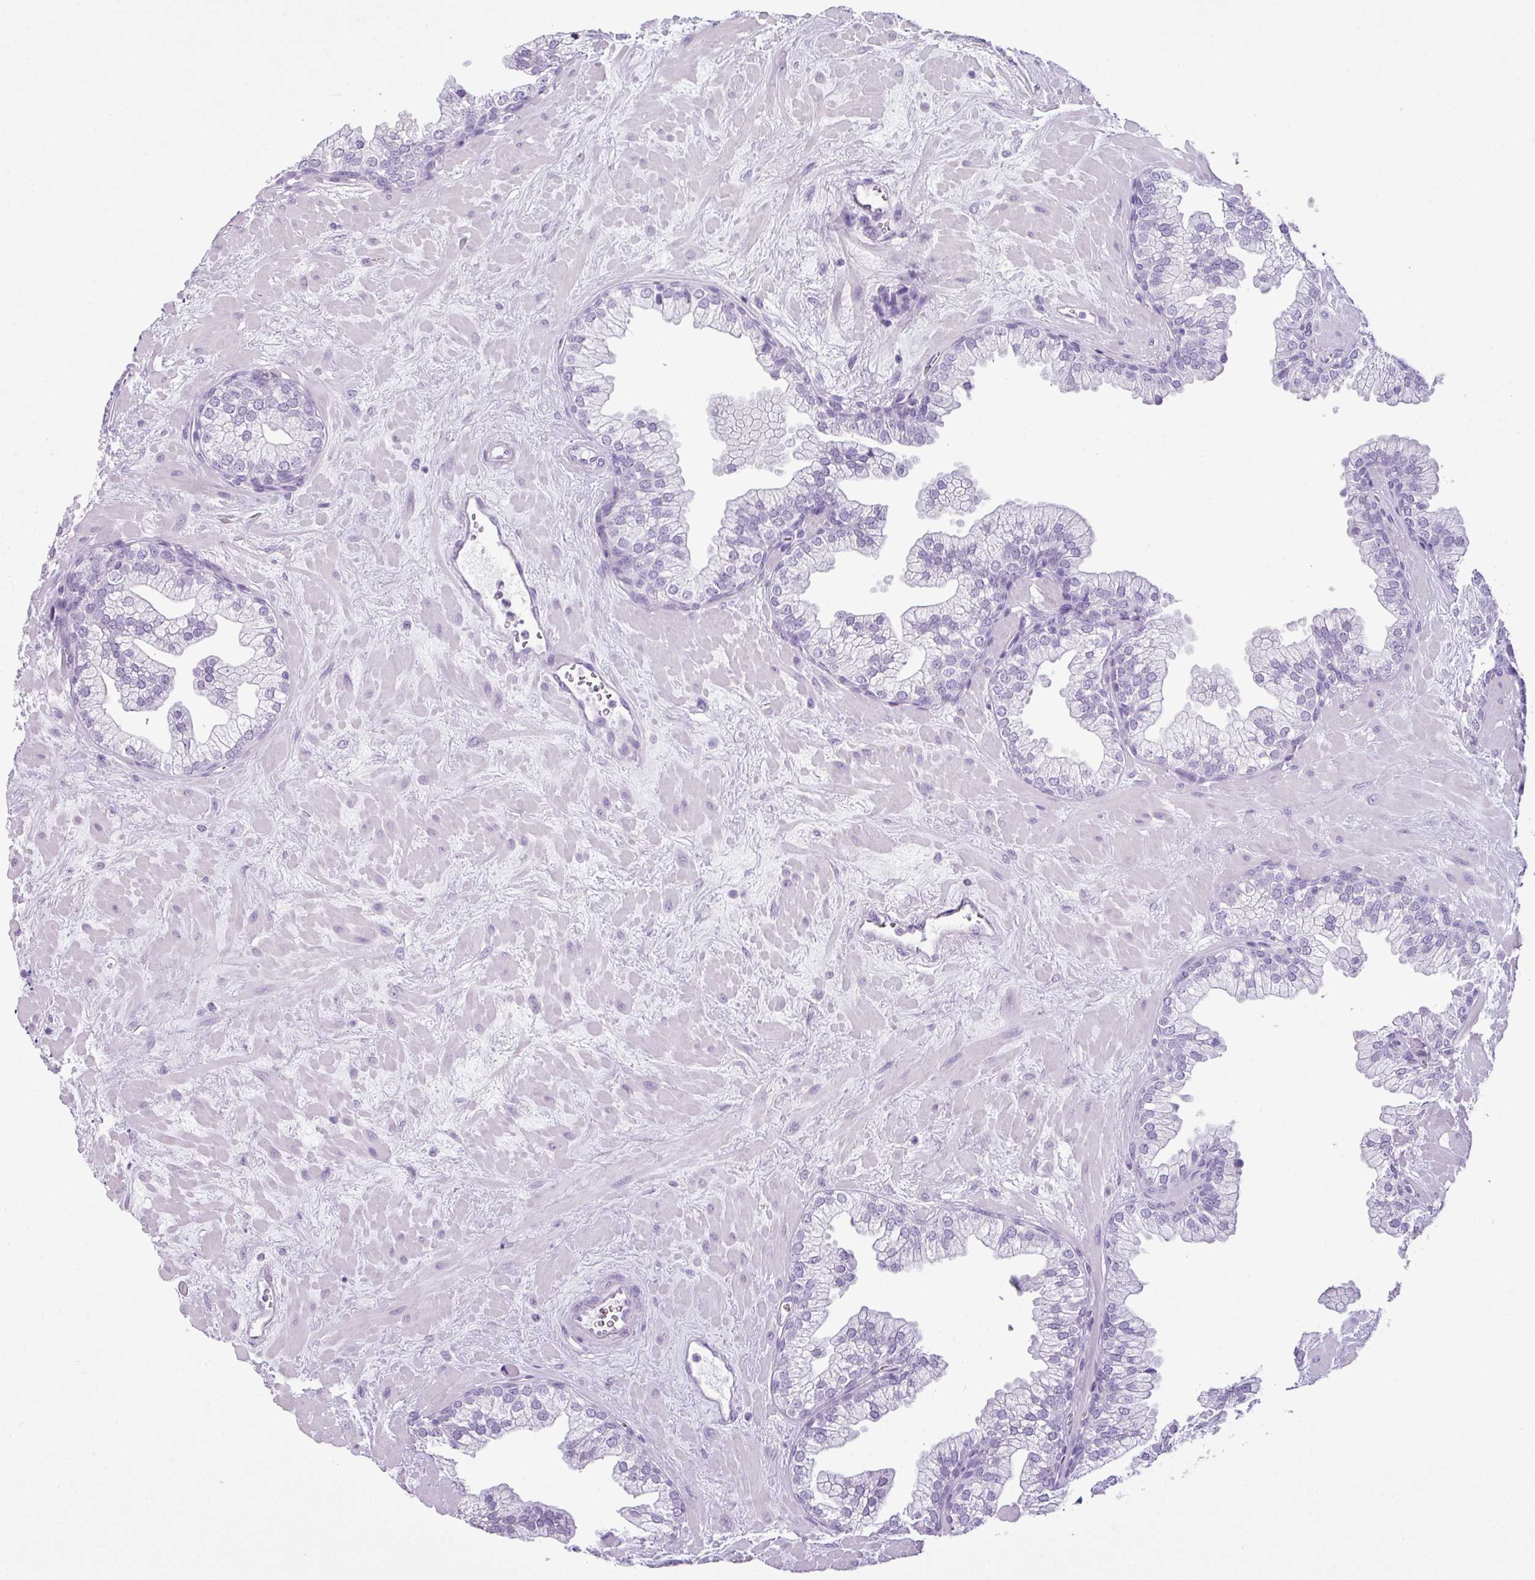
{"staining": {"intensity": "negative", "quantity": "none", "location": "none"}, "tissue": "prostate", "cell_type": "Glandular cells", "image_type": "normal", "snomed": [{"axis": "morphology", "description": "Normal tissue, NOS"}, {"axis": "topography", "description": "Prostate"}, {"axis": "topography", "description": "Peripheral nerve tissue"}], "caption": "This histopathology image is of unremarkable prostate stained with immunohistochemistry to label a protein in brown with the nuclei are counter-stained blue. There is no positivity in glandular cells.", "gene": "SCT", "patient": {"sex": "male", "age": 61}}